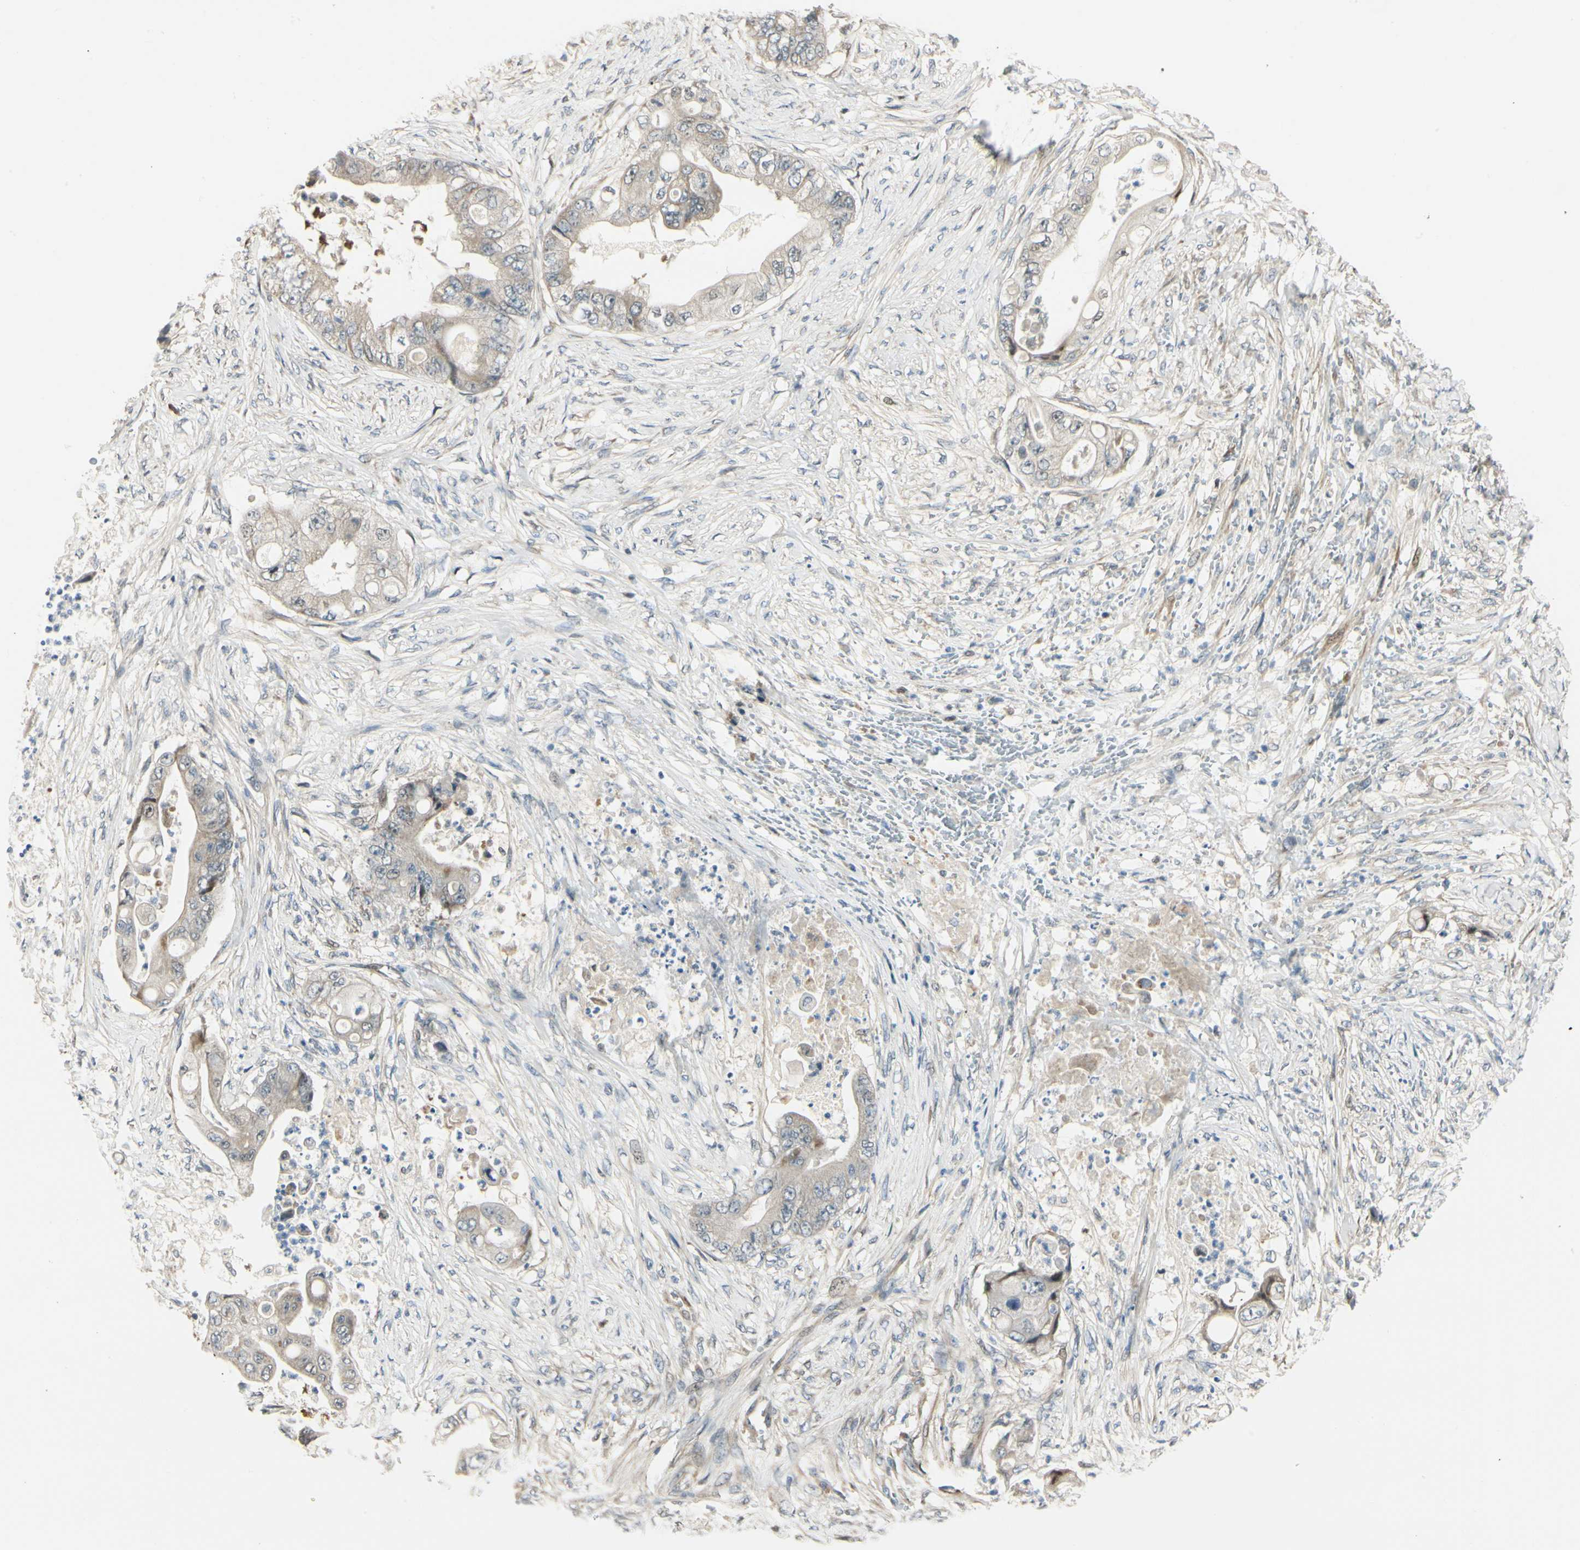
{"staining": {"intensity": "weak", "quantity": ">75%", "location": "cytoplasmic/membranous"}, "tissue": "stomach cancer", "cell_type": "Tumor cells", "image_type": "cancer", "snomed": [{"axis": "morphology", "description": "Adenocarcinoma, NOS"}, {"axis": "topography", "description": "Stomach"}], "caption": "IHC of stomach cancer demonstrates low levels of weak cytoplasmic/membranous staining in approximately >75% of tumor cells.", "gene": "P4HA3", "patient": {"sex": "female", "age": 73}}